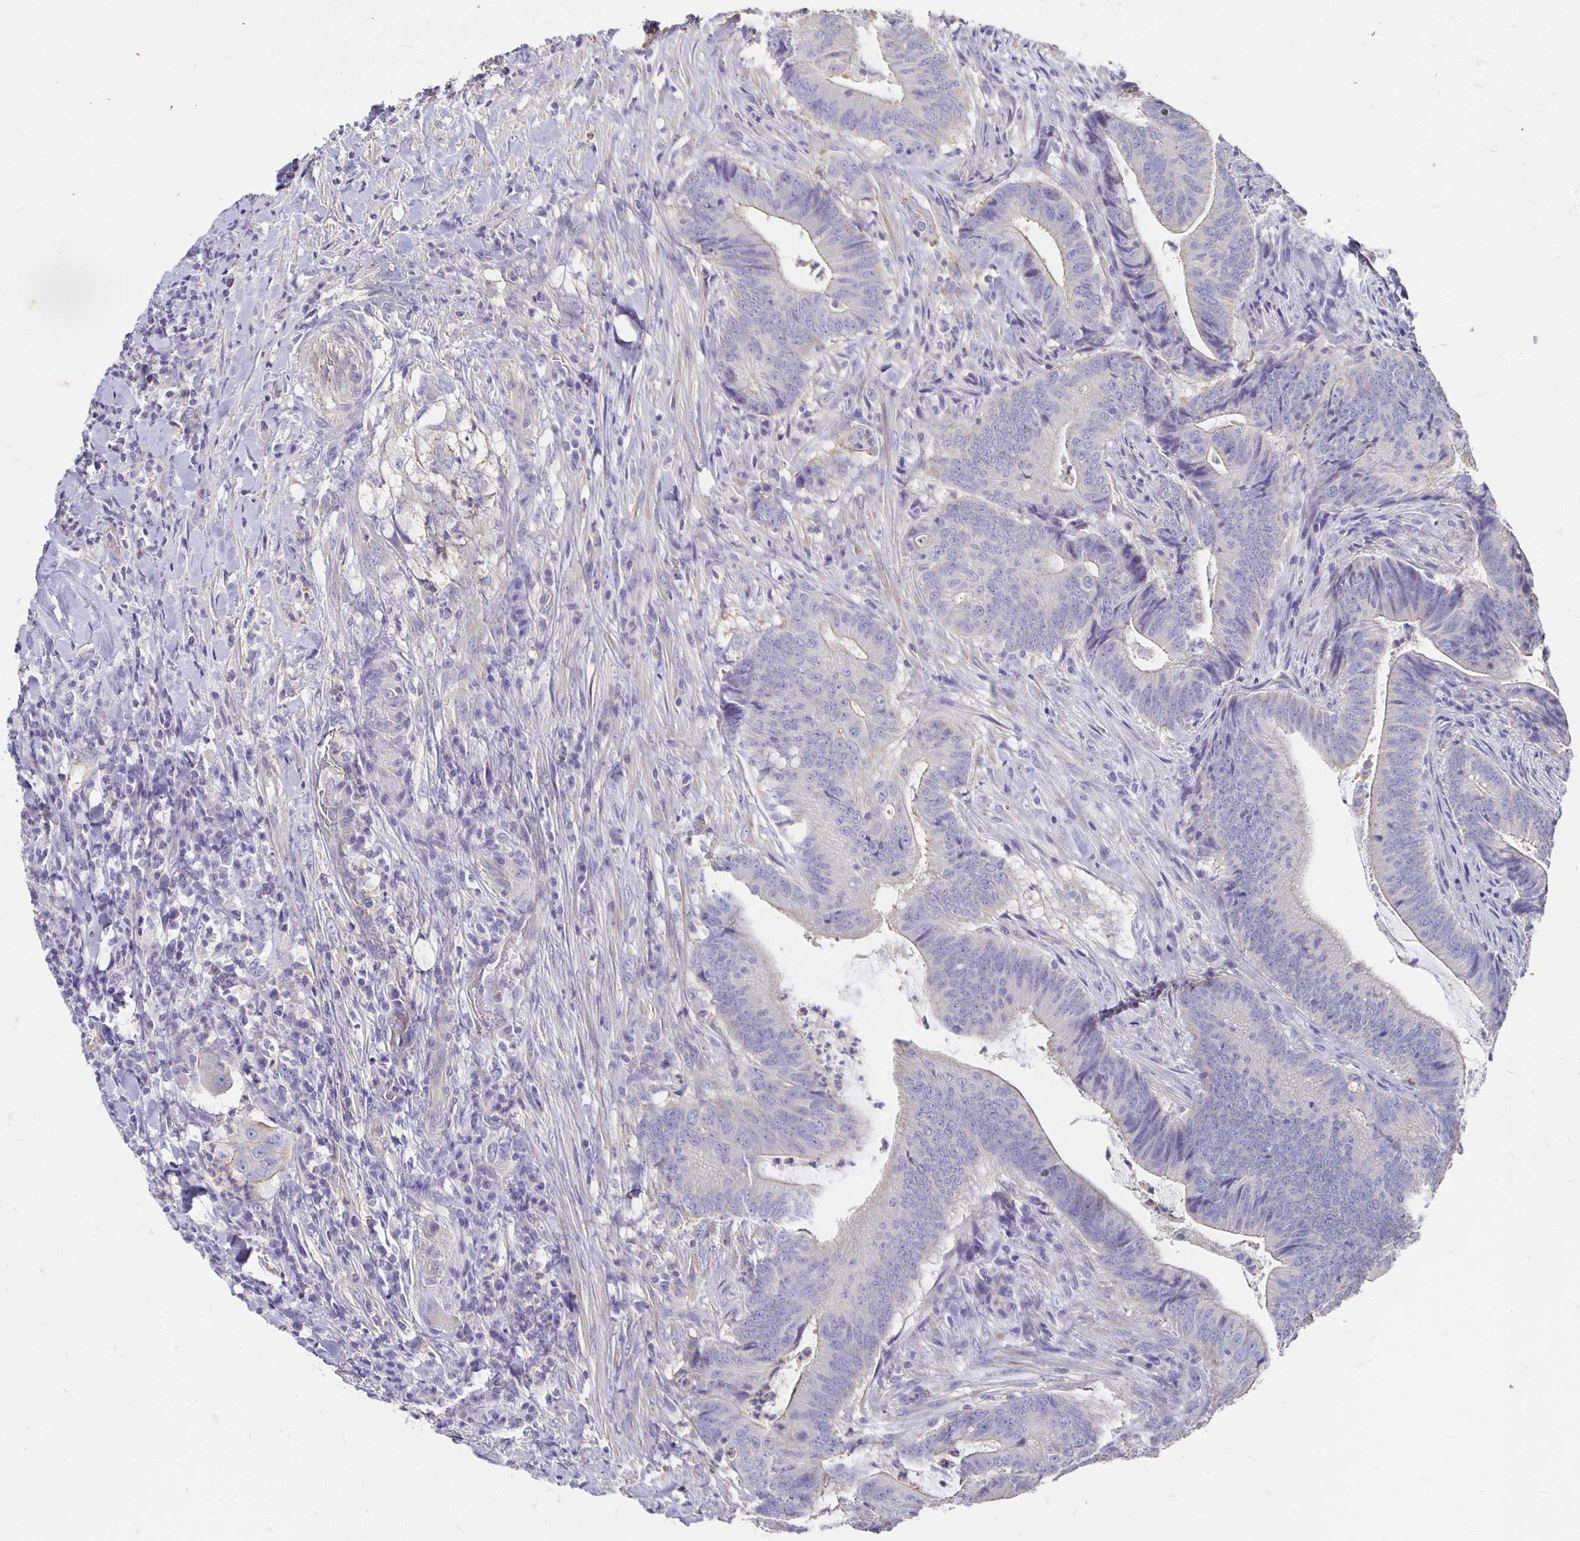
{"staining": {"intensity": "negative", "quantity": "none", "location": "none"}, "tissue": "colorectal cancer", "cell_type": "Tumor cells", "image_type": "cancer", "snomed": [{"axis": "morphology", "description": "Adenocarcinoma, NOS"}, {"axis": "topography", "description": "Colon"}], "caption": "A histopathology image of human colorectal cancer (adenocarcinoma) is negative for staining in tumor cells.", "gene": "APOB", "patient": {"sex": "female", "age": 43}}